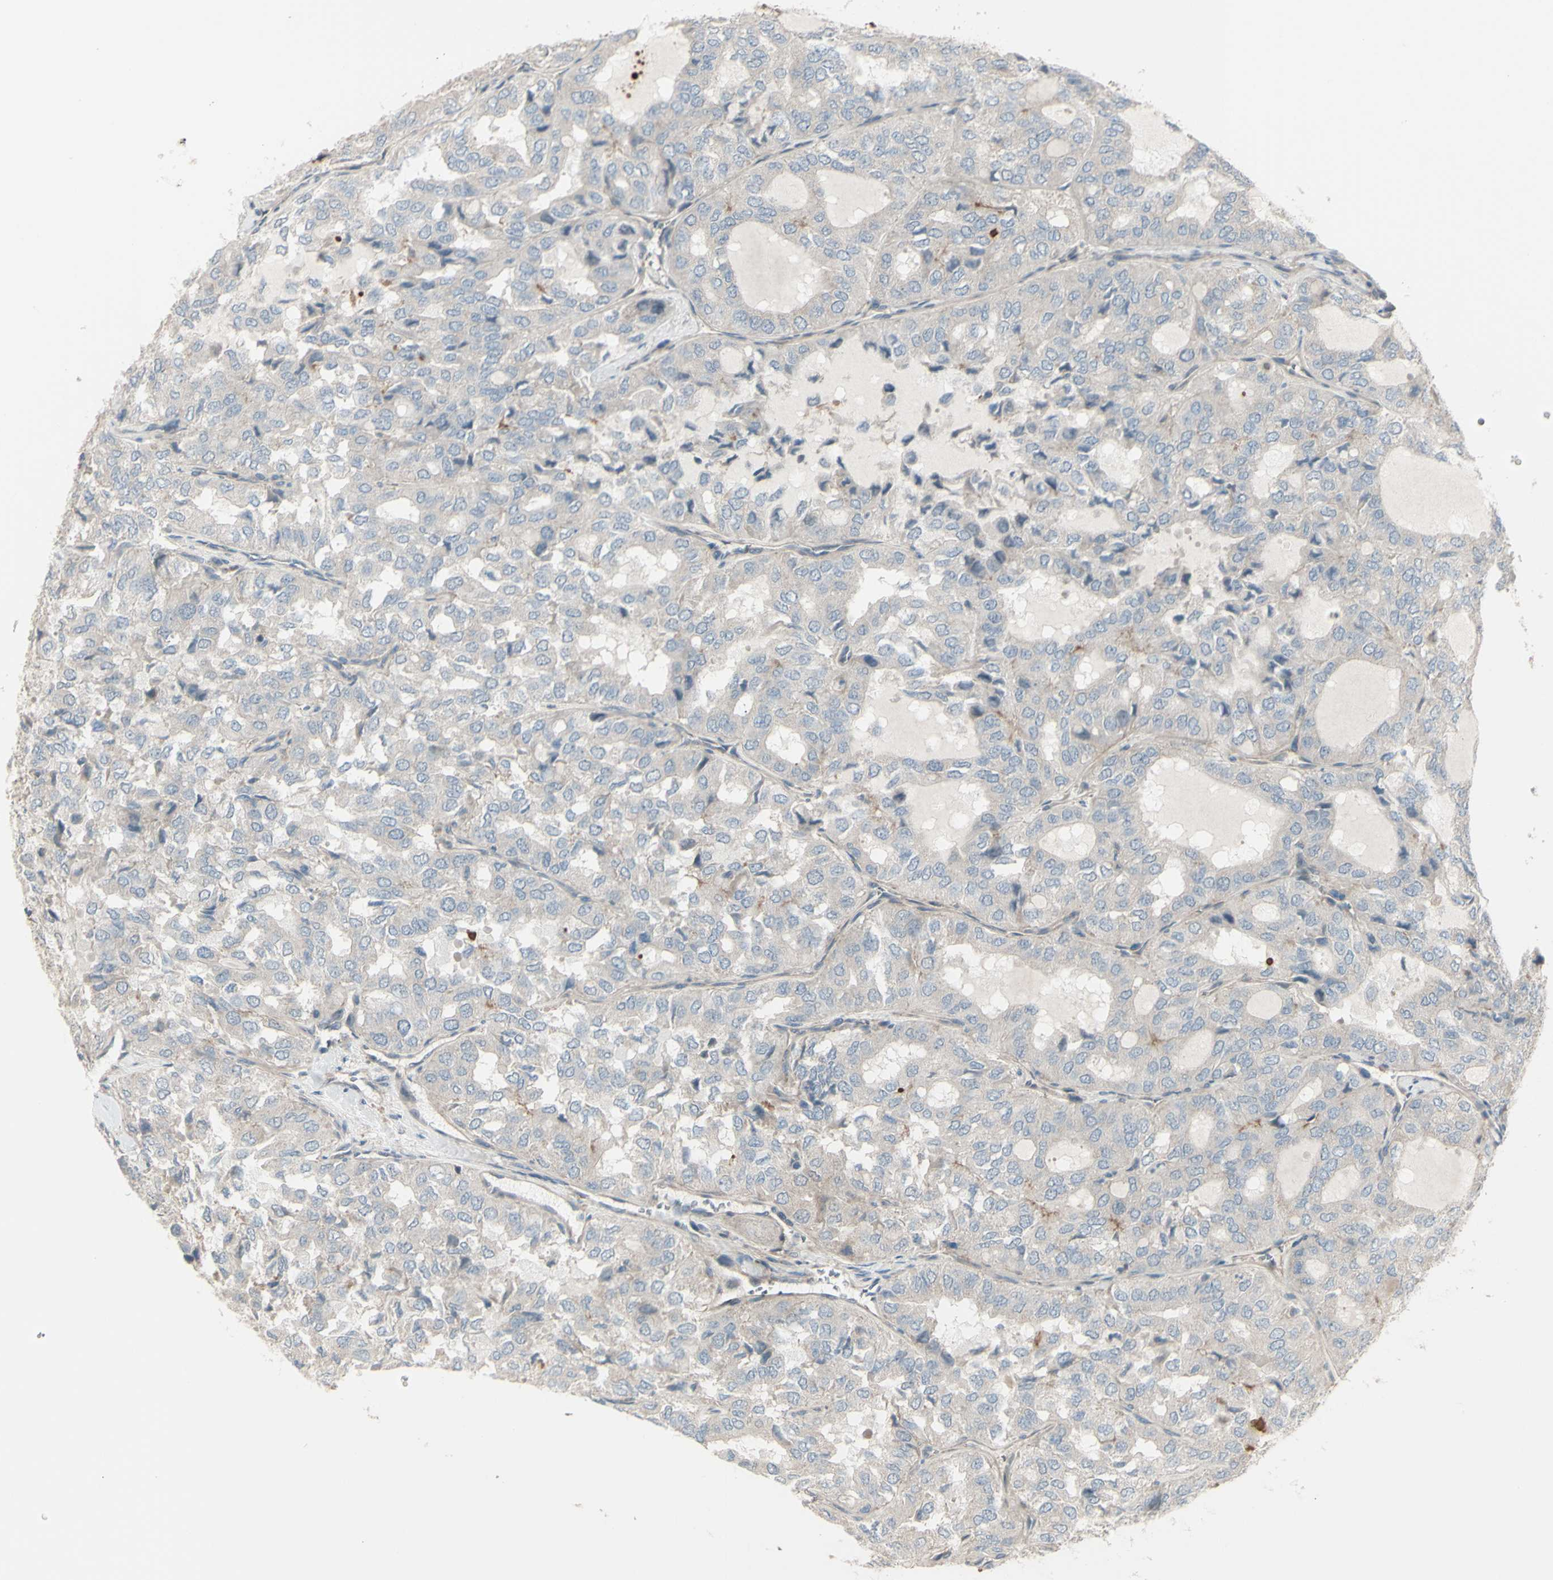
{"staining": {"intensity": "weak", "quantity": "25%-75%", "location": "cytoplasmic/membranous"}, "tissue": "thyroid cancer", "cell_type": "Tumor cells", "image_type": "cancer", "snomed": [{"axis": "morphology", "description": "Follicular adenoma carcinoma, NOS"}, {"axis": "topography", "description": "Thyroid gland"}], "caption": "Thyroid follicular adenoma carcinoma tissue shows weak cytoplasmic/membranous positivity in approximately 25%-75% of tumor cells", "gene": "OSTM1", "patient": {"sex": "male", "age": 75}}